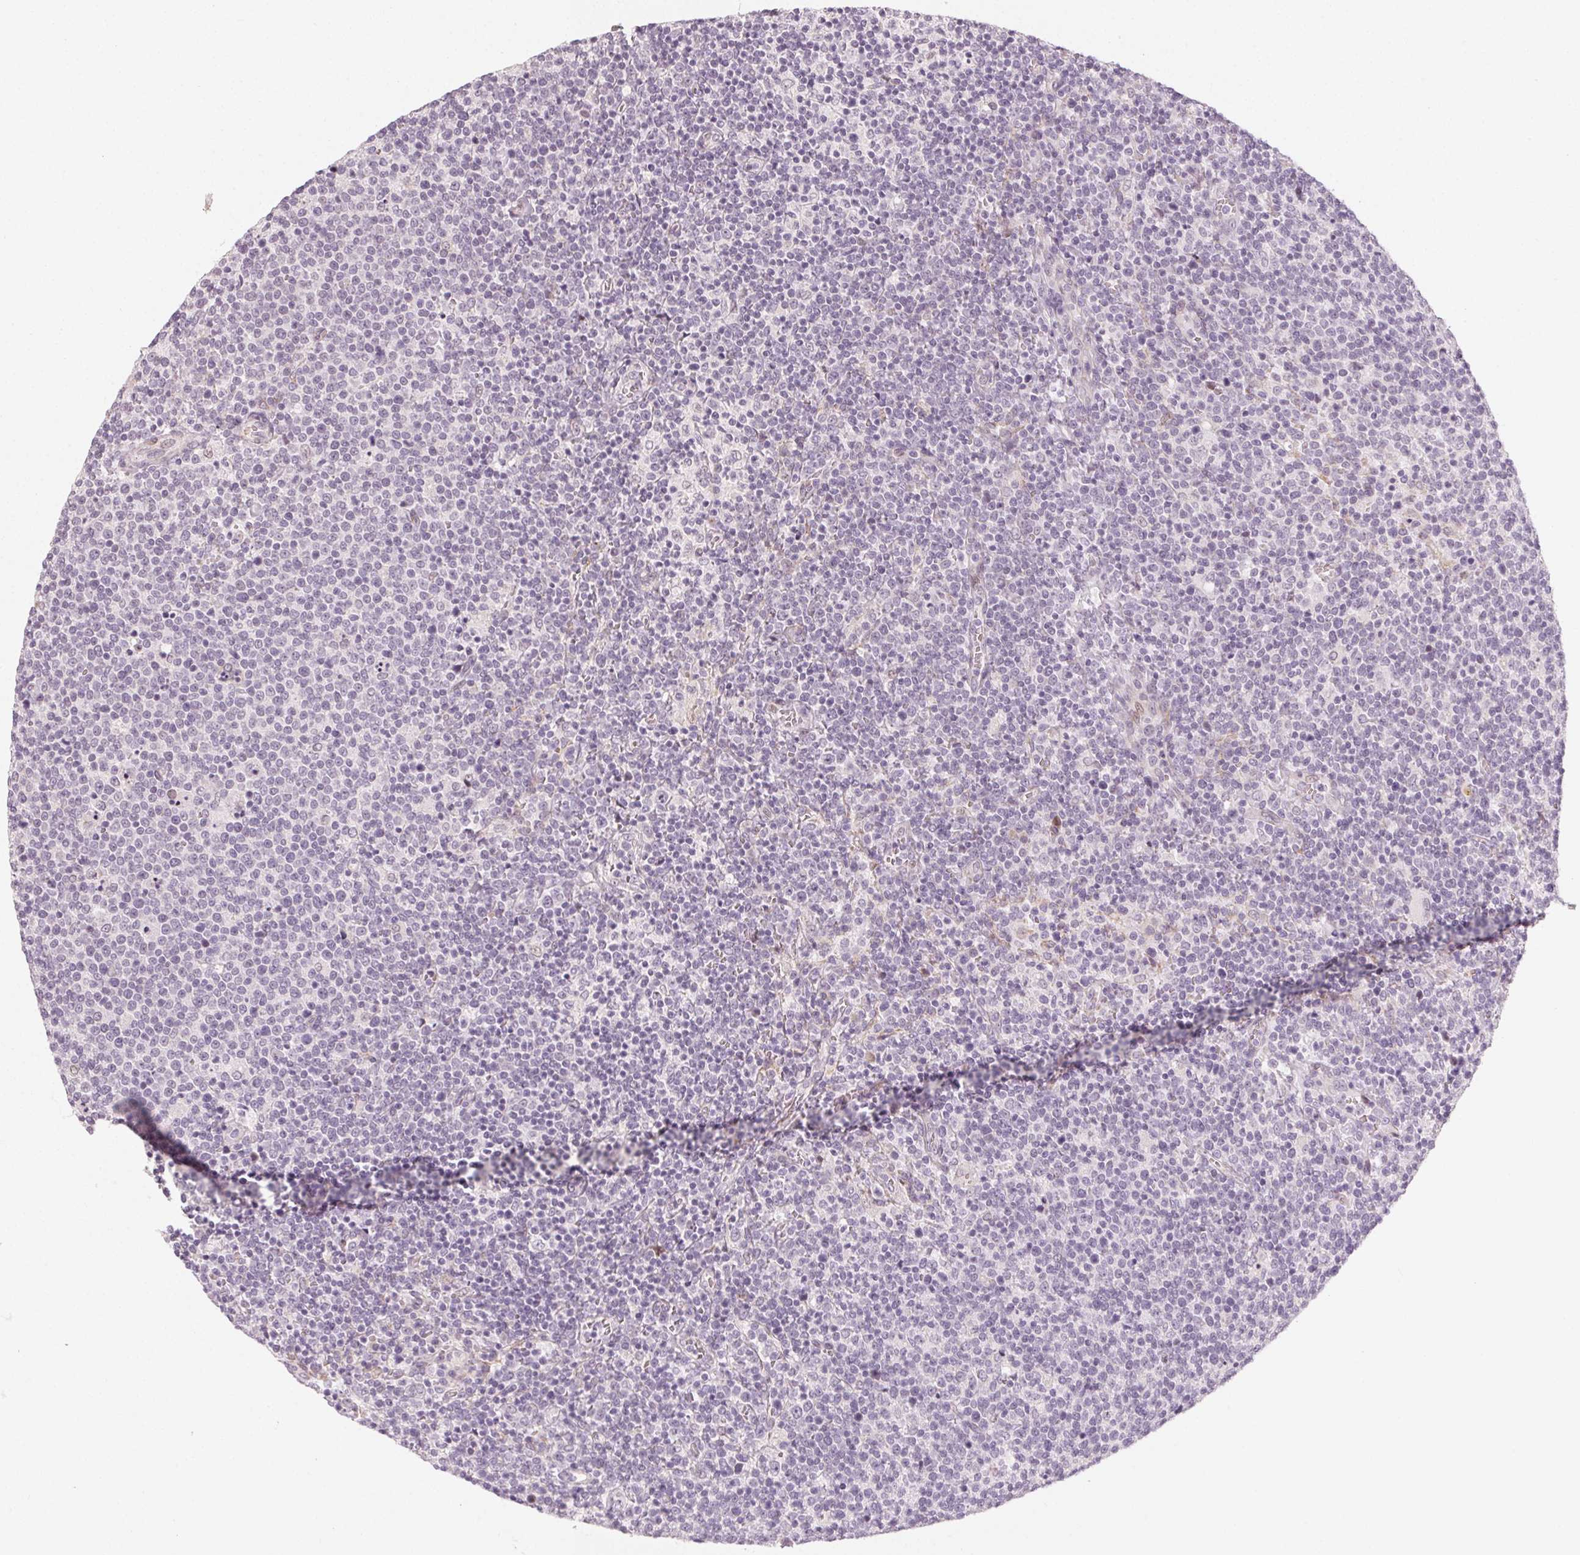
{"staining": {"intensity": "negative", "quantity": "none", "location": "none"}, "tissue": "lymphoma", "cell_type": "Tumor cells", "image_type": "cancer", "snomed": [{"axis": "morphology", "description": "Malignant lymphoma, non-Hodgkin's type, High grade"}, {"axis": "topography", "description": "Lymph node"}], "caption": "This is a micrograph of immunohistochemistry staining of lymphoma, which shows no staining in tumor cells.", "gene": "CCDC96", "patient": {"sex": "male", "age": 61}}